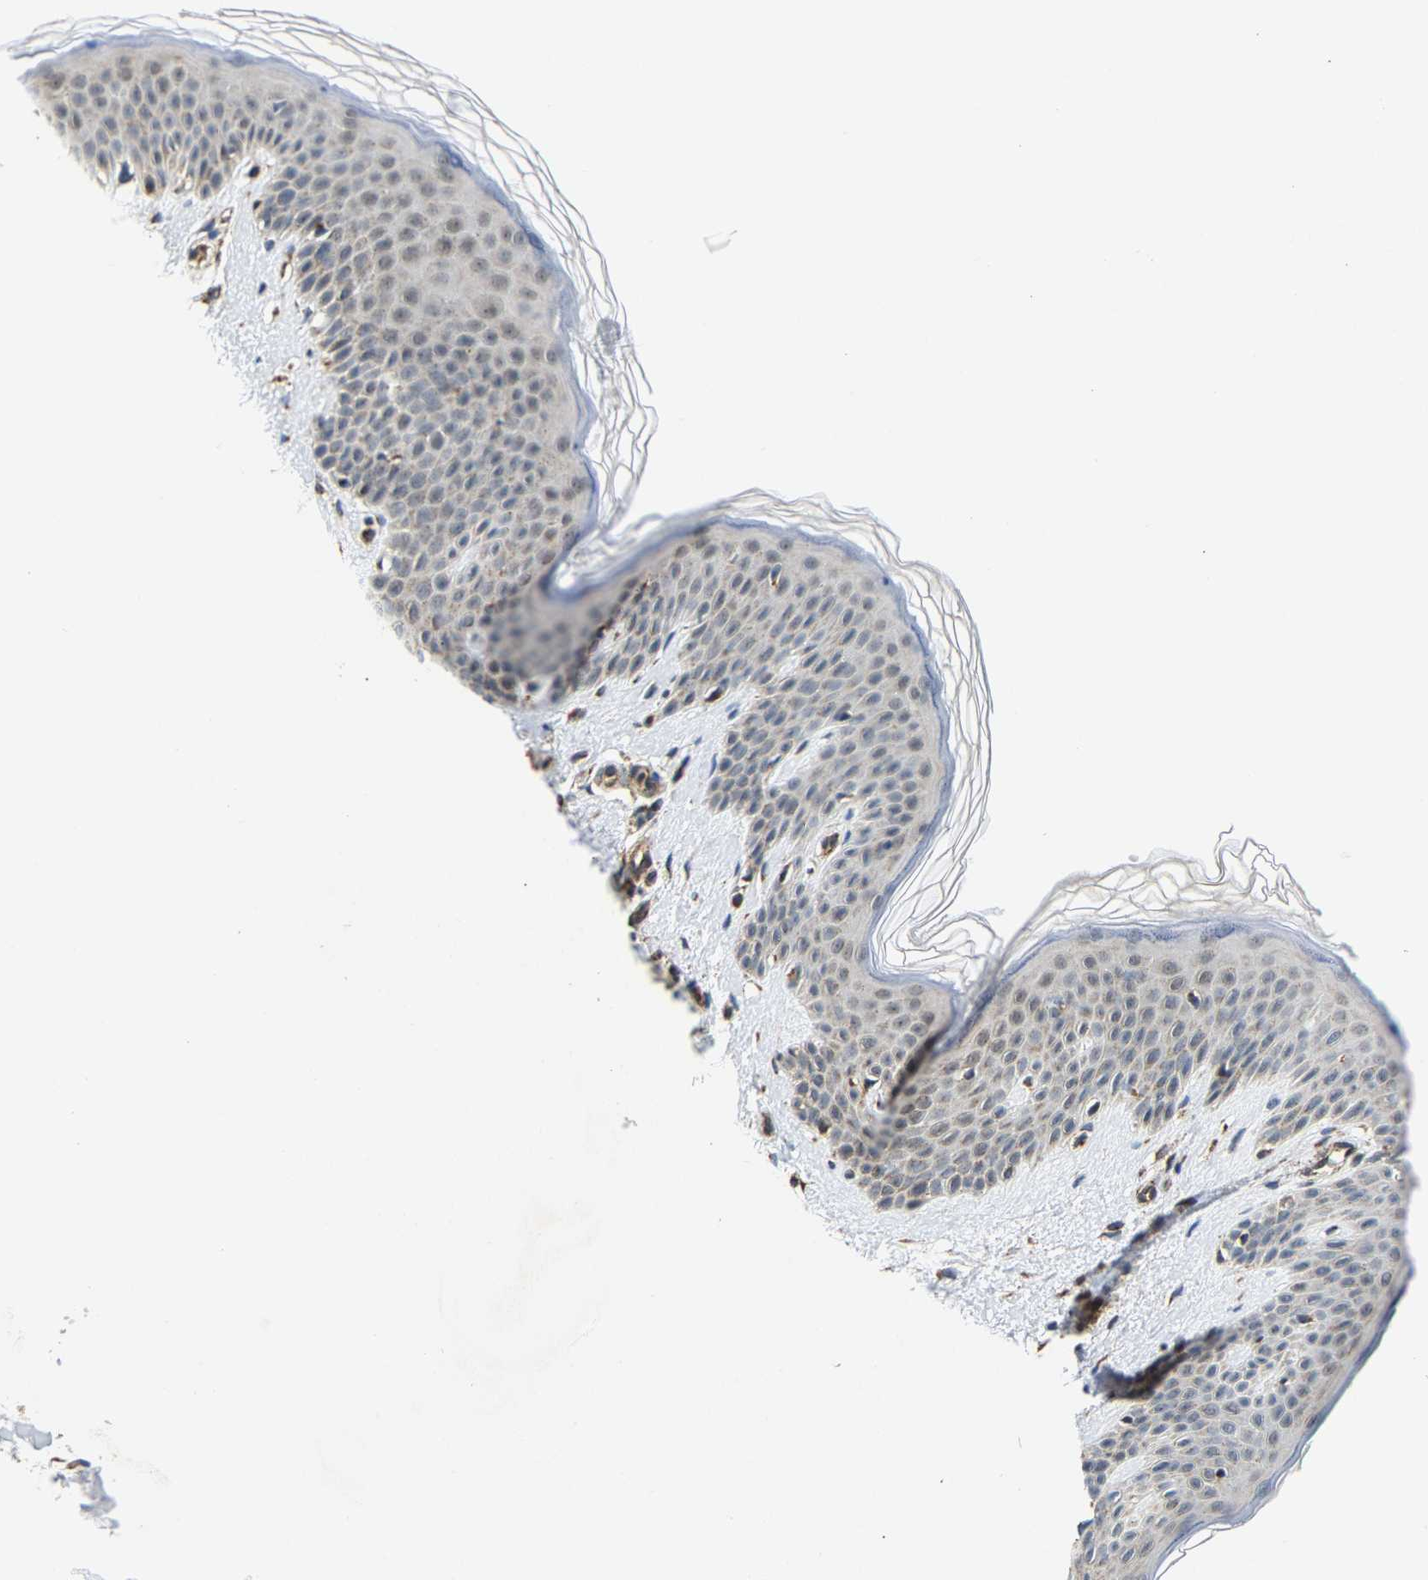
{"staining": {"intensity": "moderate", "quantity": "25%-75%", "location": "cytoplasmic/membranous"}, "tissue": "skin", "cell_type": "Fibroblasts", "image_type": "normal", "snomed": [{"axis": "morphology", "description": "Normal tissue, NOS"}, {"axis": "topography", "description": "Skin"}], "caption": "This micrograph shows immunohistochemistry staining of normal human skin, with medium moderate cytoplasmic/membranous expression in approximately 25%-75% of fibroblasts.", "gene": "GIMAP7", "patient": {"sex": "male", "age": 41}}